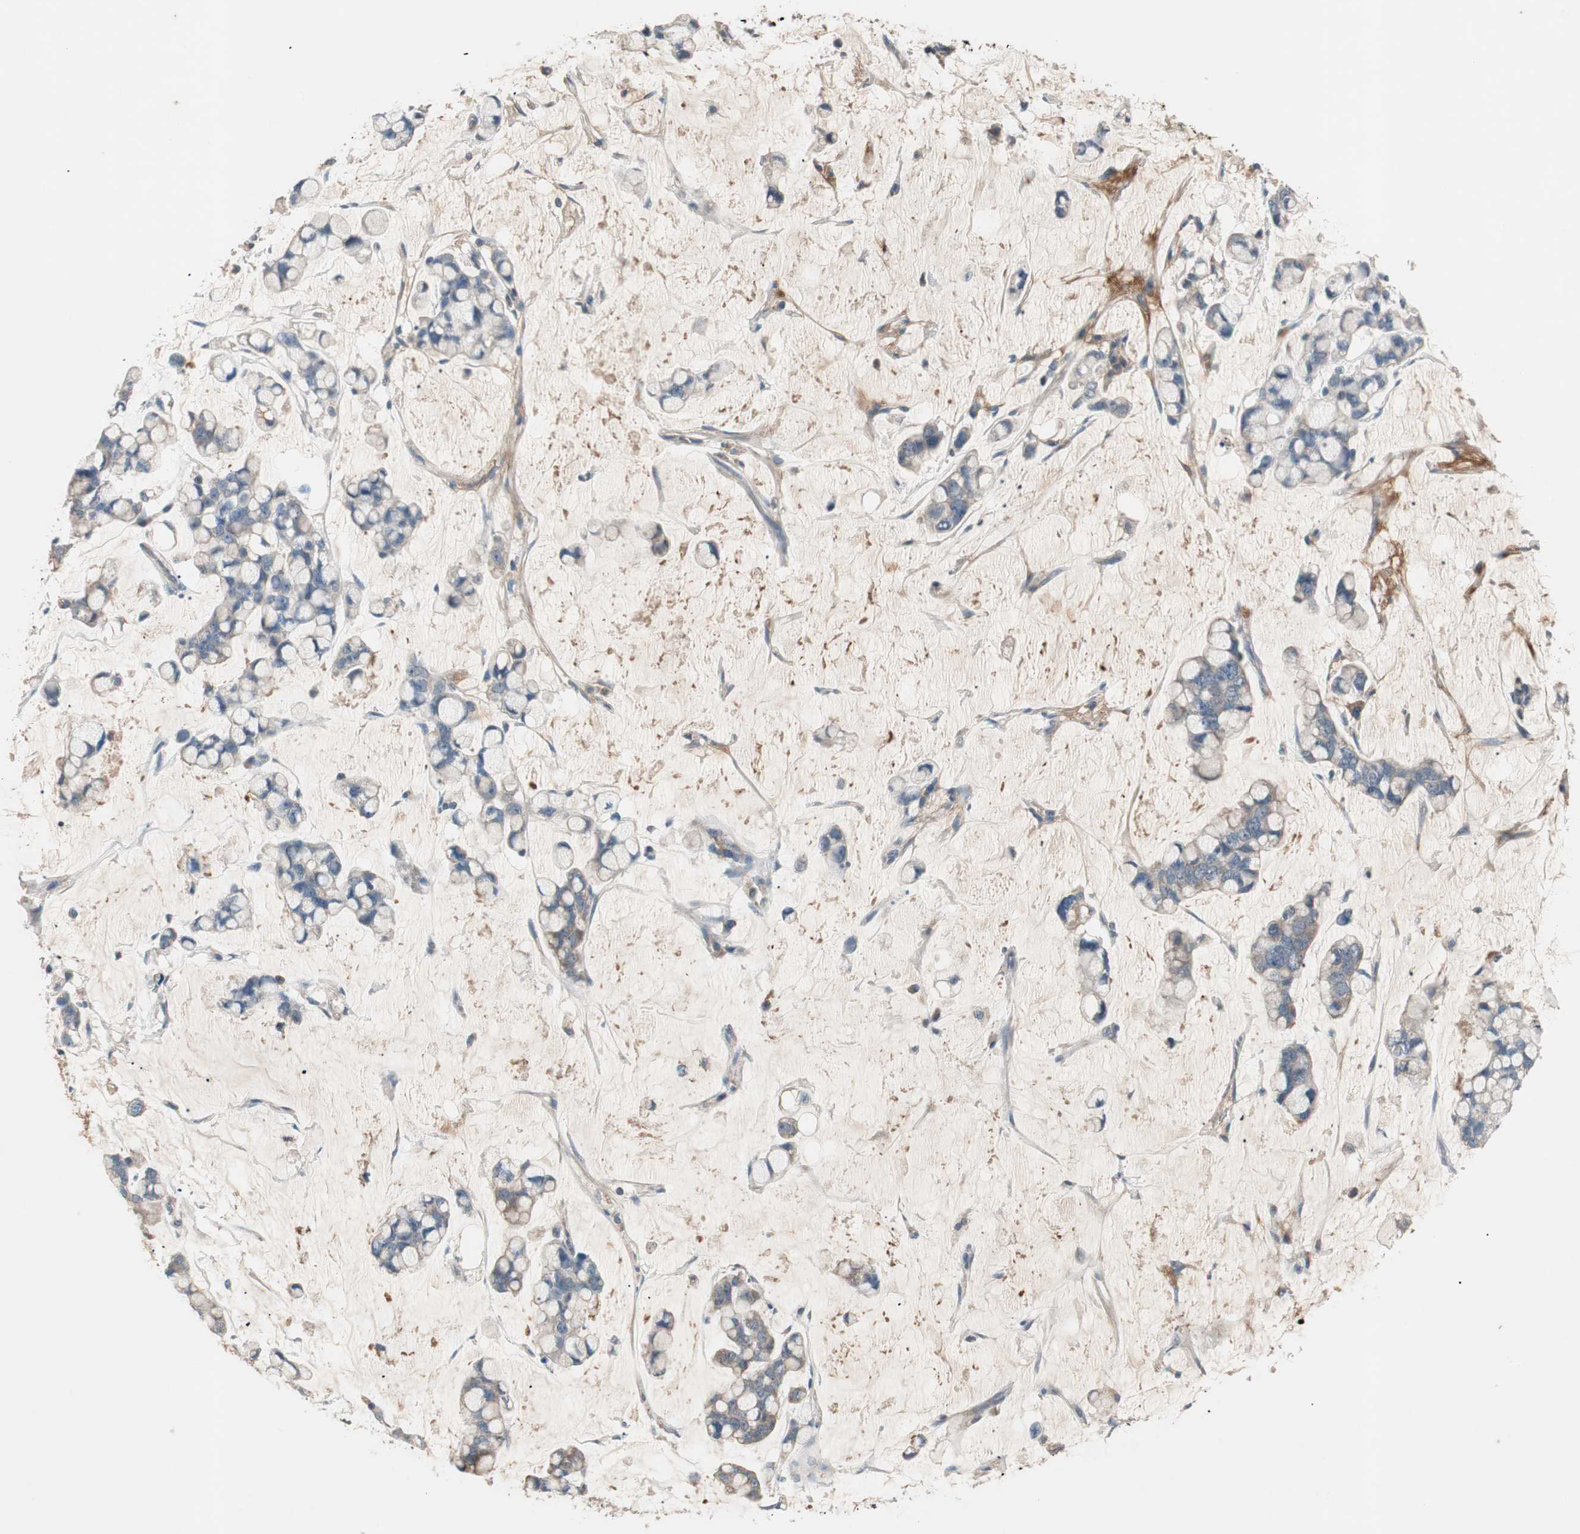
{"staining": {"intensity": "weak", "quantity": "<25%", "location": "cytoplasmic/membranous"}, "tissue": "stomach cancer", "cell_type": "Tumor cells", "image_type": "cancer", "snomed": [{"axis": "morphology", "description": "Adenocarcinoma, NOS"}, {"axis": "topography", "description": "Stomach, lower"}], "caption": "This is an immunohistochemistry (IHC) photomicrograph of stomach adenocarcinoma. There is no staining in tumor cells.", "gene": "HPN", "patient": {"sex": "male", "age": 84}}